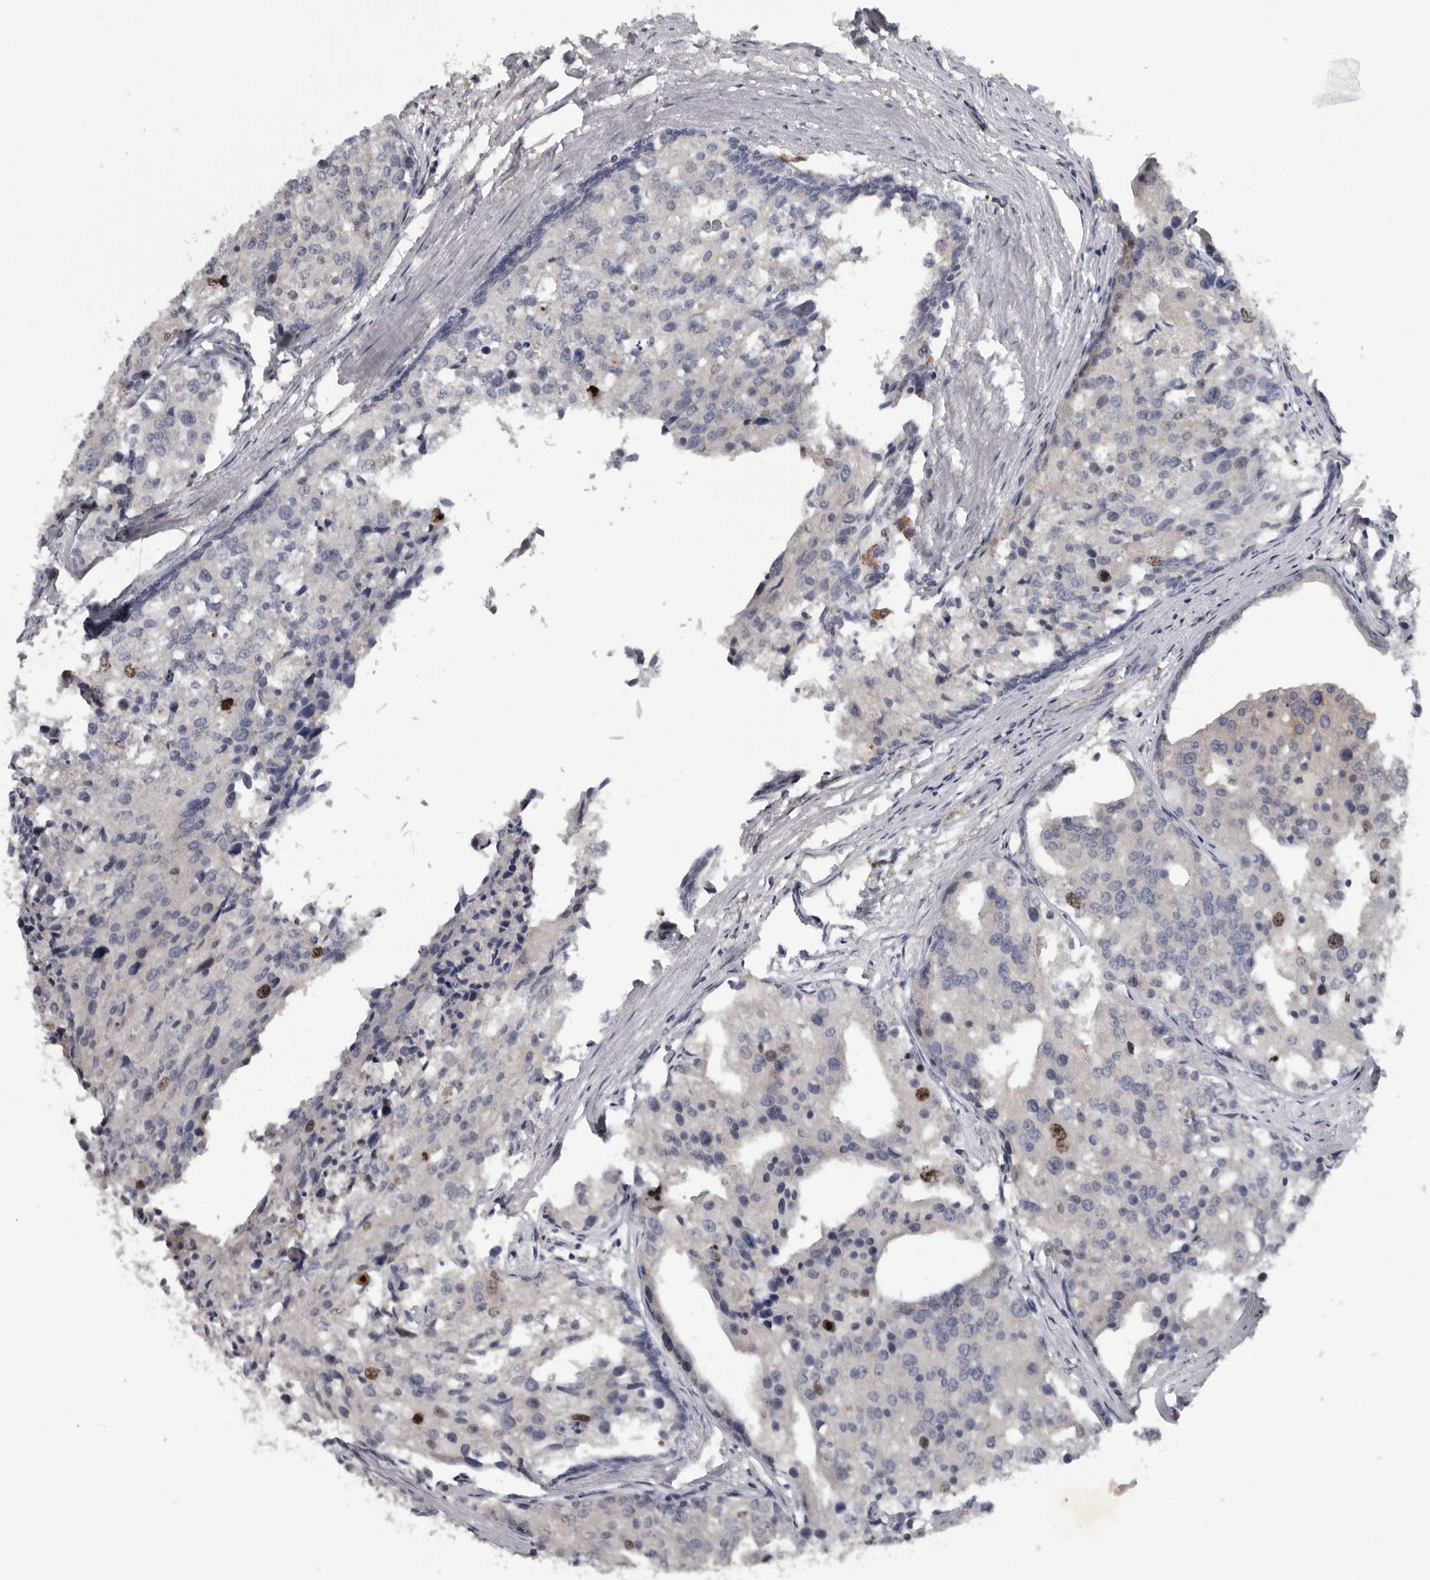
{"staining": {"intensity": "strong", "quantity": "<25%", "location": "nuclear"}, "tissue": "prostate cancer", "cell_type": "Tumor cells", "image_type": "cancer", "snomed": [{"axis": "morphology", "description": "Adenocarcinoma, High grade"}, {"axis": "topography", "description": "Prostate"}], "caption": "Adenocarcinoma (high-grade) (prostate) was stained to show a protein in brown. There is medium levels of strong nuclear expression in approximately <25% of tumor cells. The protein is stained brown, and the nuclei are stained in blue (DAB (3,3'-diaminobenzidine) IHC with brightfield microscopy, high magnification).", "gene": "CDCA8", "patient": {"sex": "male", "age": 50}}